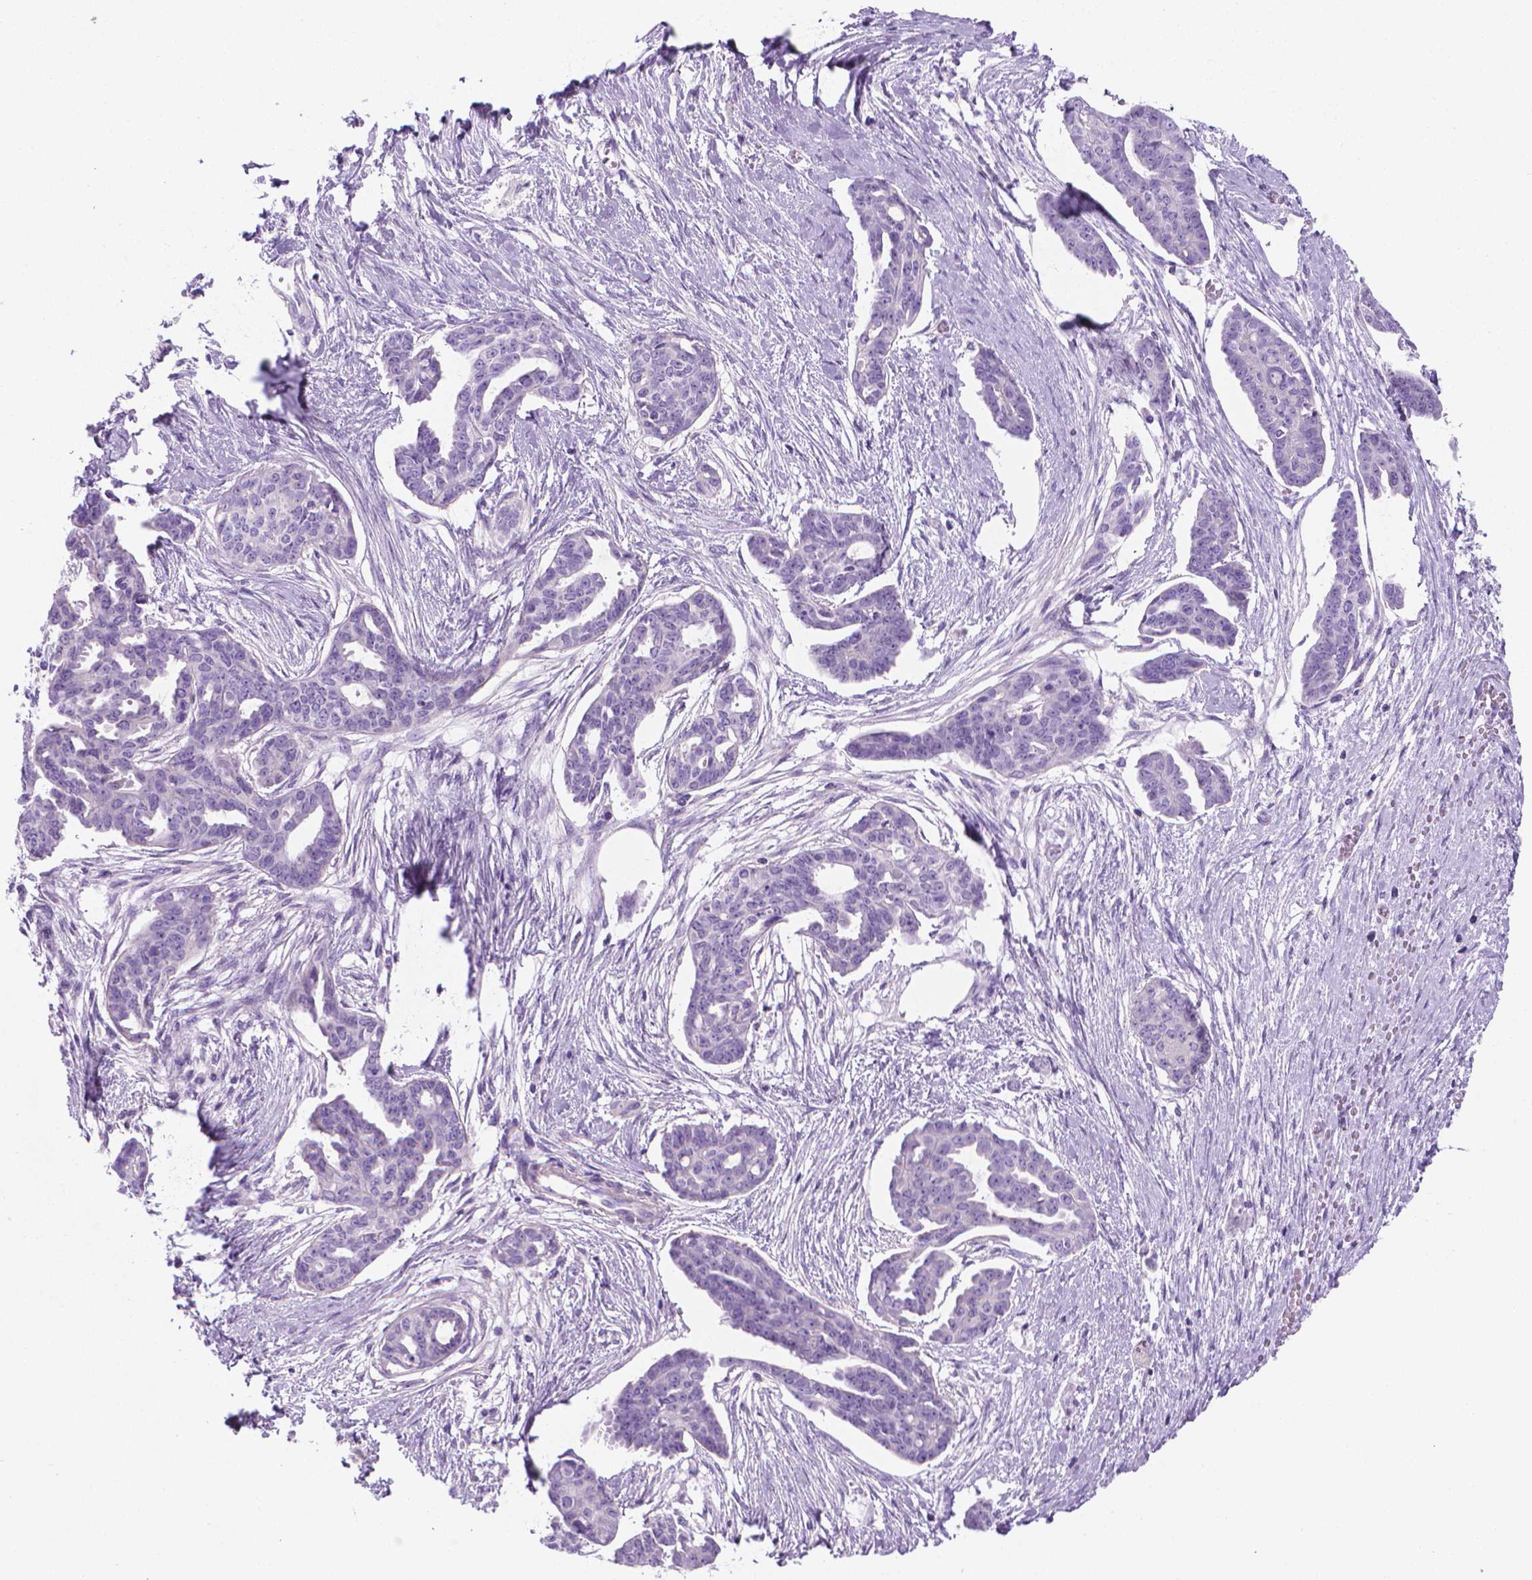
{"staining": {"intensity": "negative", "quantity": "none", "location": "none"}, "tissue": "ovarian cancer", "cell_type": "Tumor cells", "image_type": "cancer", "snomed": [{"axis": "morphology", "description": "Cystadenocarcinoma, serous, NOS"}, {"axis": "topography", "description": "Ovary"}], "caption": "There is no significant staining in tumor cells of serous cystadenocarcinoma (ovarian). Brightfield microscopy of immunohistochemistry (IHC) stained with DAB (3,3'-diaminobenzidine) (brown) and hematoxylin (blue), captured at high magnification.", "gene": "FASN", "patient": {"sex": "female", "age": 71}}